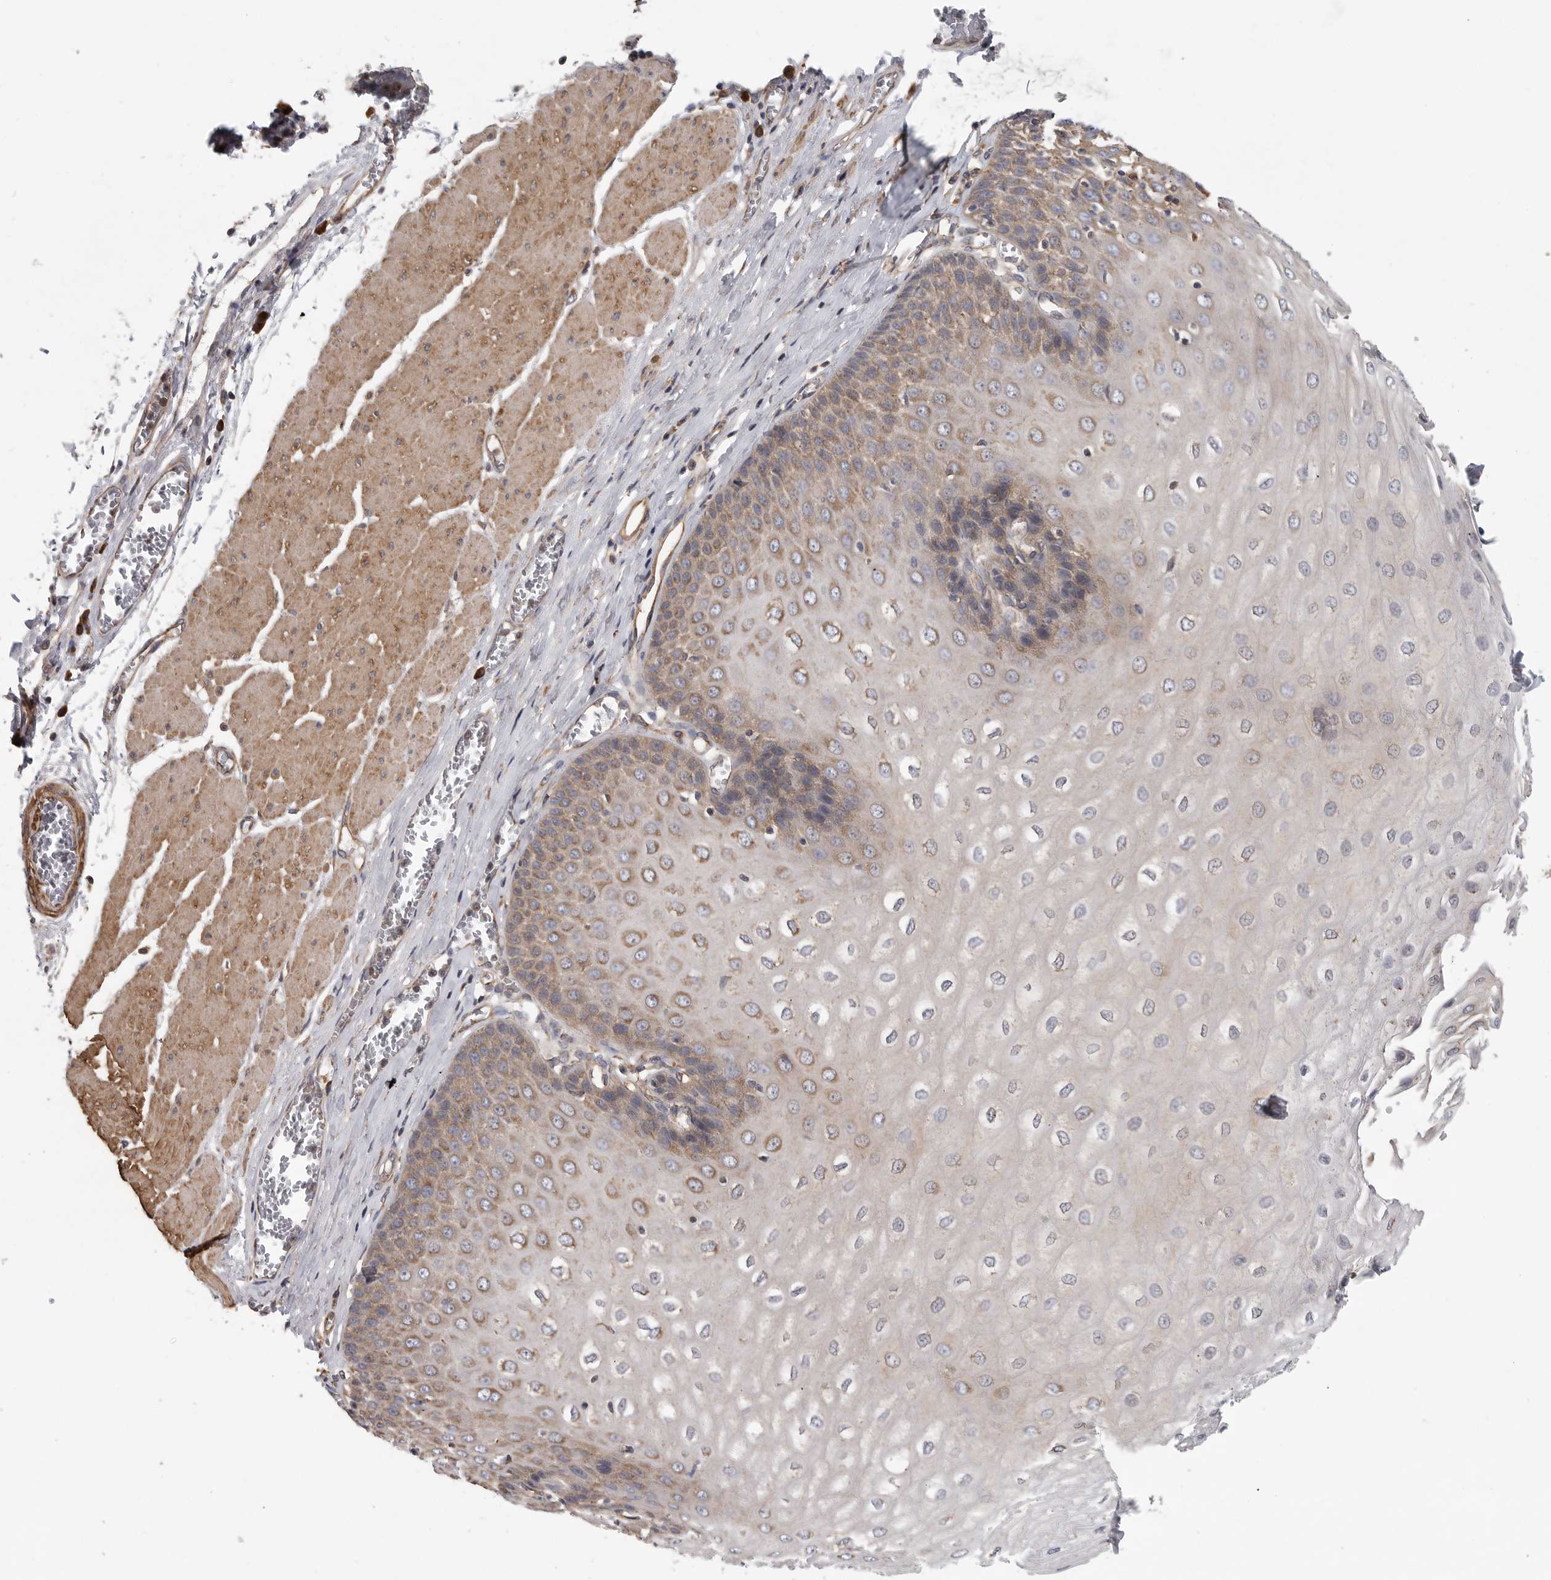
{"staining": {"intensity": "moderate", "quantity": "25%-75%", "location": "cytoplasmic/membranous"}, "tissue": "esophagus", "cell_type": "Squamous epithelial cells", "image_type": "normal", "snomed": [{"axis": "morphology", "description": "Normal tissue, NOS"}, {"axis": "topography", "description": "Esophagus"}], "caption": "A medium amount of moderate cytoplasmic/membranous expression is present in approximately 25%-75% of squamous epithelial cells in unremarkable esophagus. The staining is performed using DAB (3,3'-diaminobenzidine) brown chromogen to label protein expression. The nuclei are counter-stained blue using hematoxylin.", "gene": "OXR1", "patient": {"sex": "male", "age": 60}}